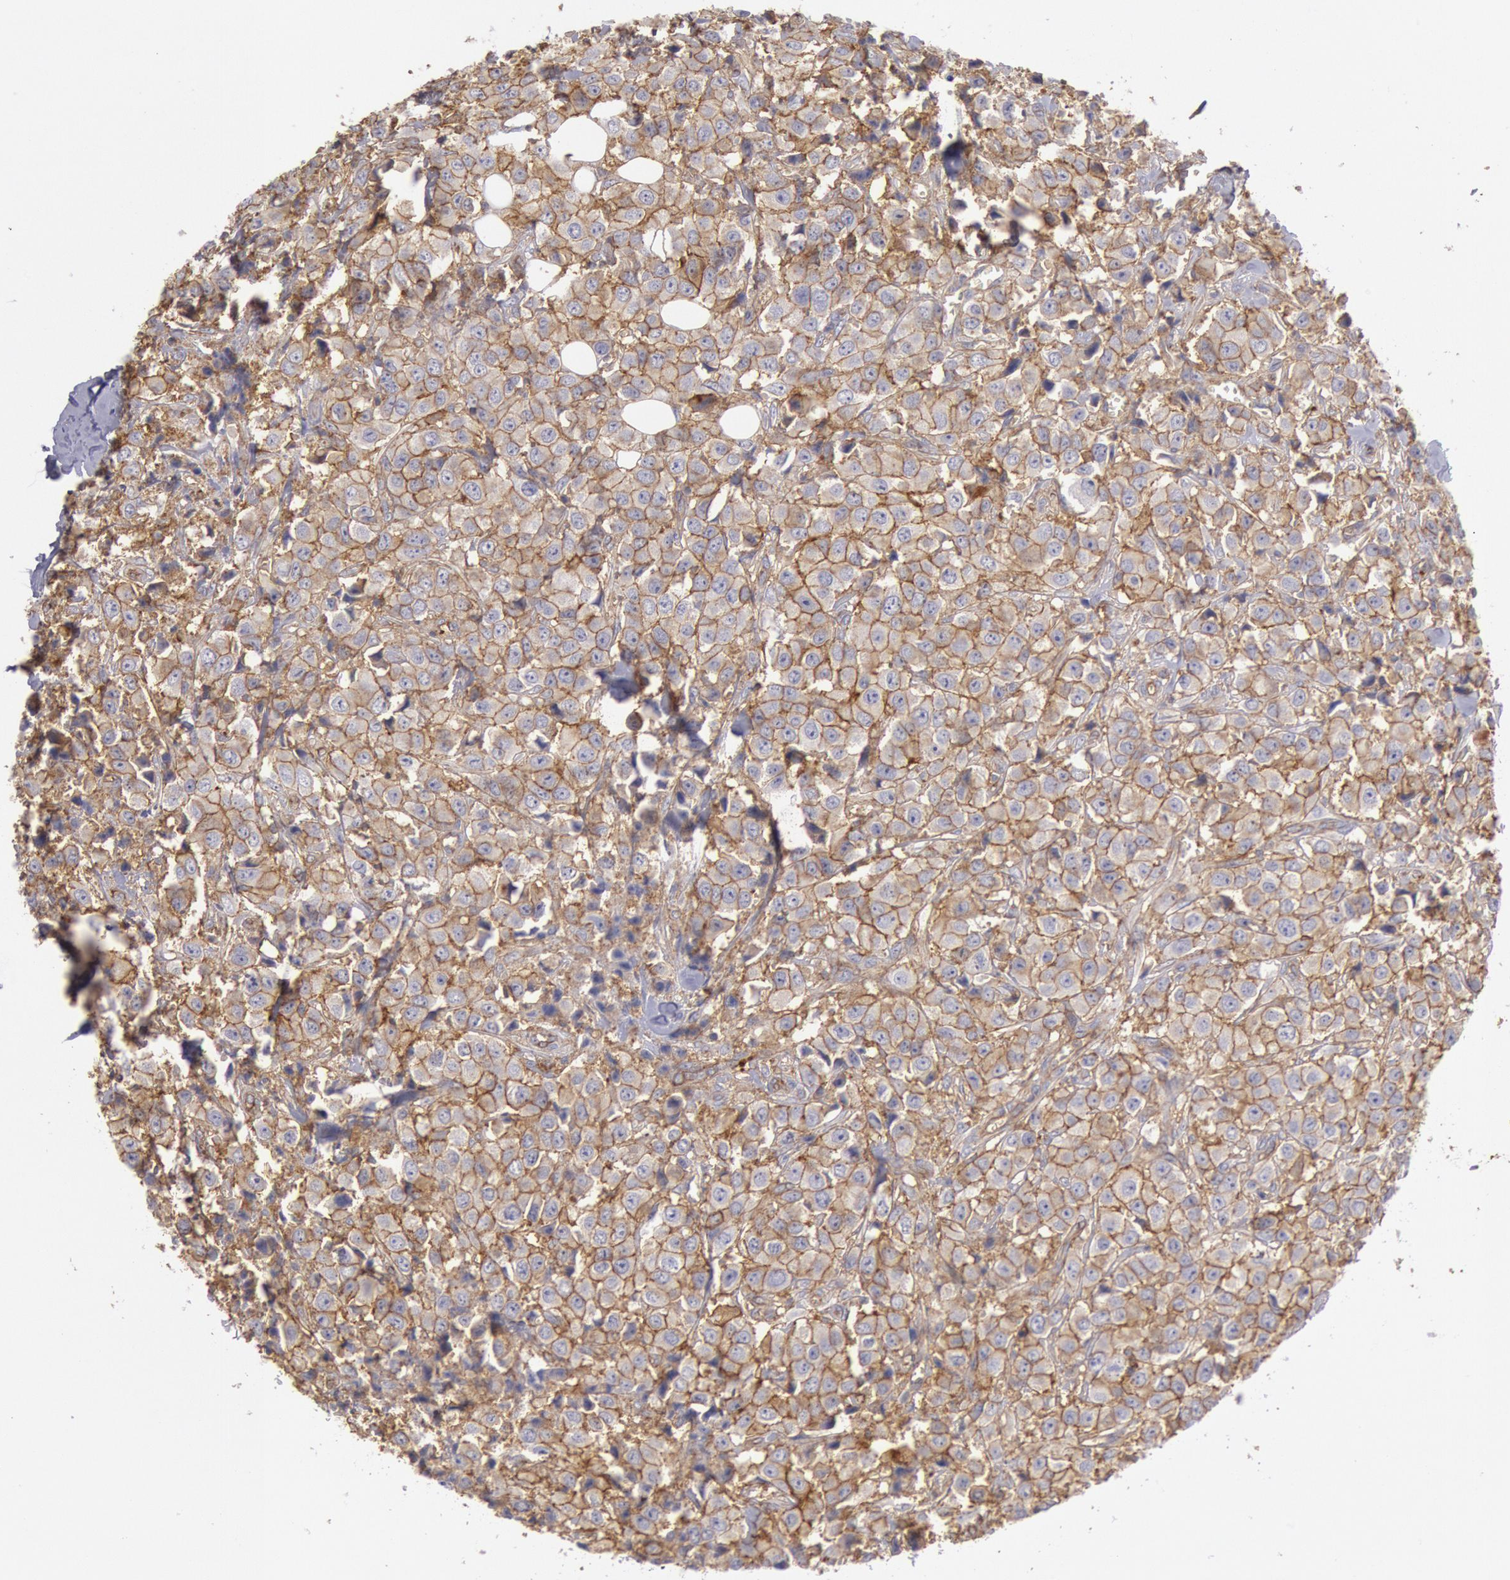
{"staining": {"intensity": "moderate", "quantity": ">75%", "location": "cytoplasmic/membranous"}, "tissue": "breast cancer", "cell_type": "Tumor cells", "image_type": "cancer", "snomed": [{"axis": "morphology", "description": "Duct carcinoma"}, {"axis": "topography", "description": "Breast"}], "caption": "Protein staining shows moderate cytoplasmic/membranous staining in approximately >75% of tumor cells in breast cancer.", "gene": "SNAP23", "patient": {"sex": "female", "age": 58}}